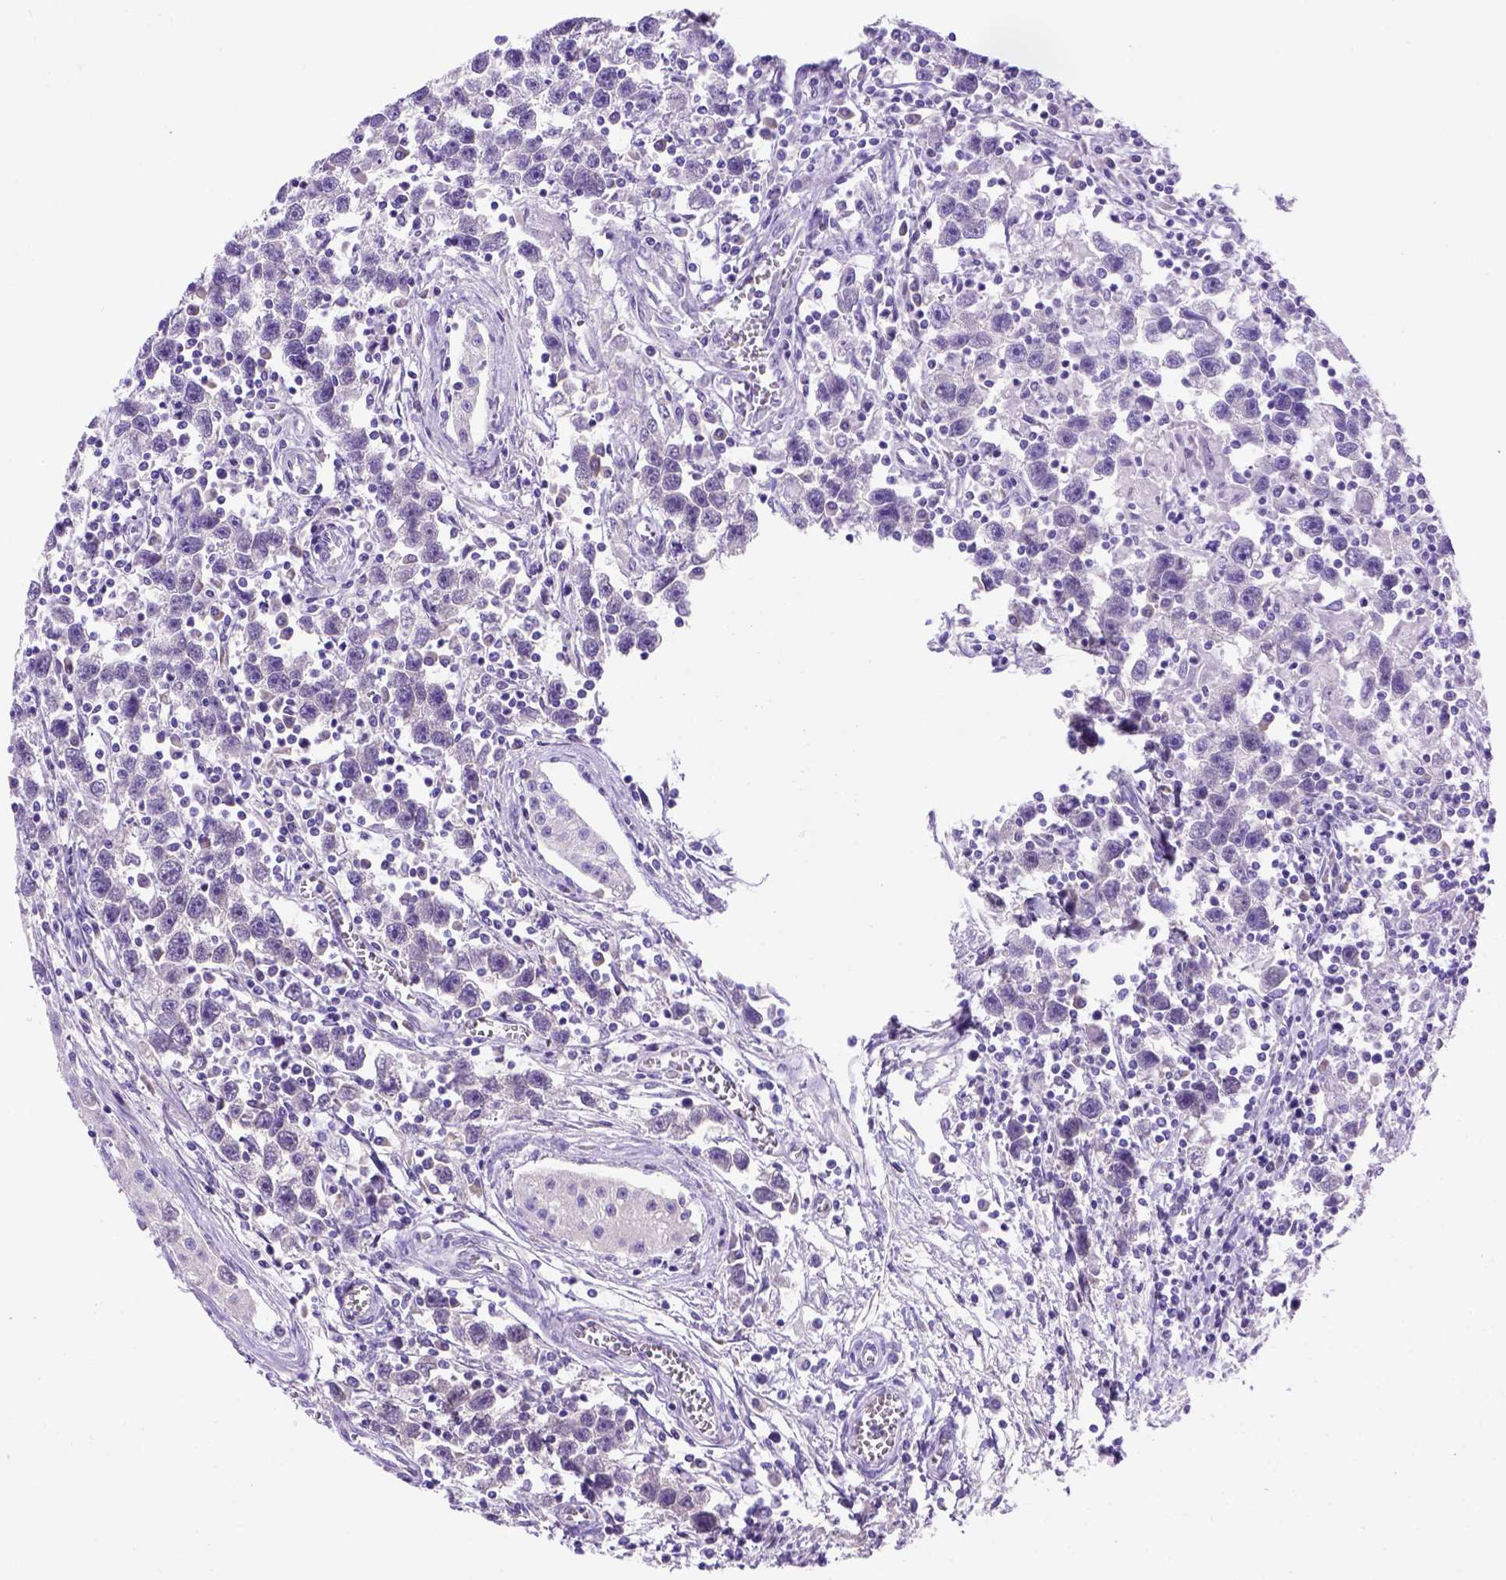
{"staining": {"intensity": "negative", "quantity": "none", "location": "none"}, "tissue": "testis cancer", "cell_type": "Tumor cells", "image_type": "cancer", "snomed": [{"axis": "morphology", "description": "Seminoma, NOS"}, {"axis": "topography", "description": "Testis"}], "caption": "DAB (3,3'-diaminobenzidine) immunohistochemical staining of testis cancer exhibits no significant positivity in tumor cells. (DAB immunohistochemistry with hematoxylin counter stain).", "gene": "FAM81B", "patient": {"sex": "male", "age": 30}}